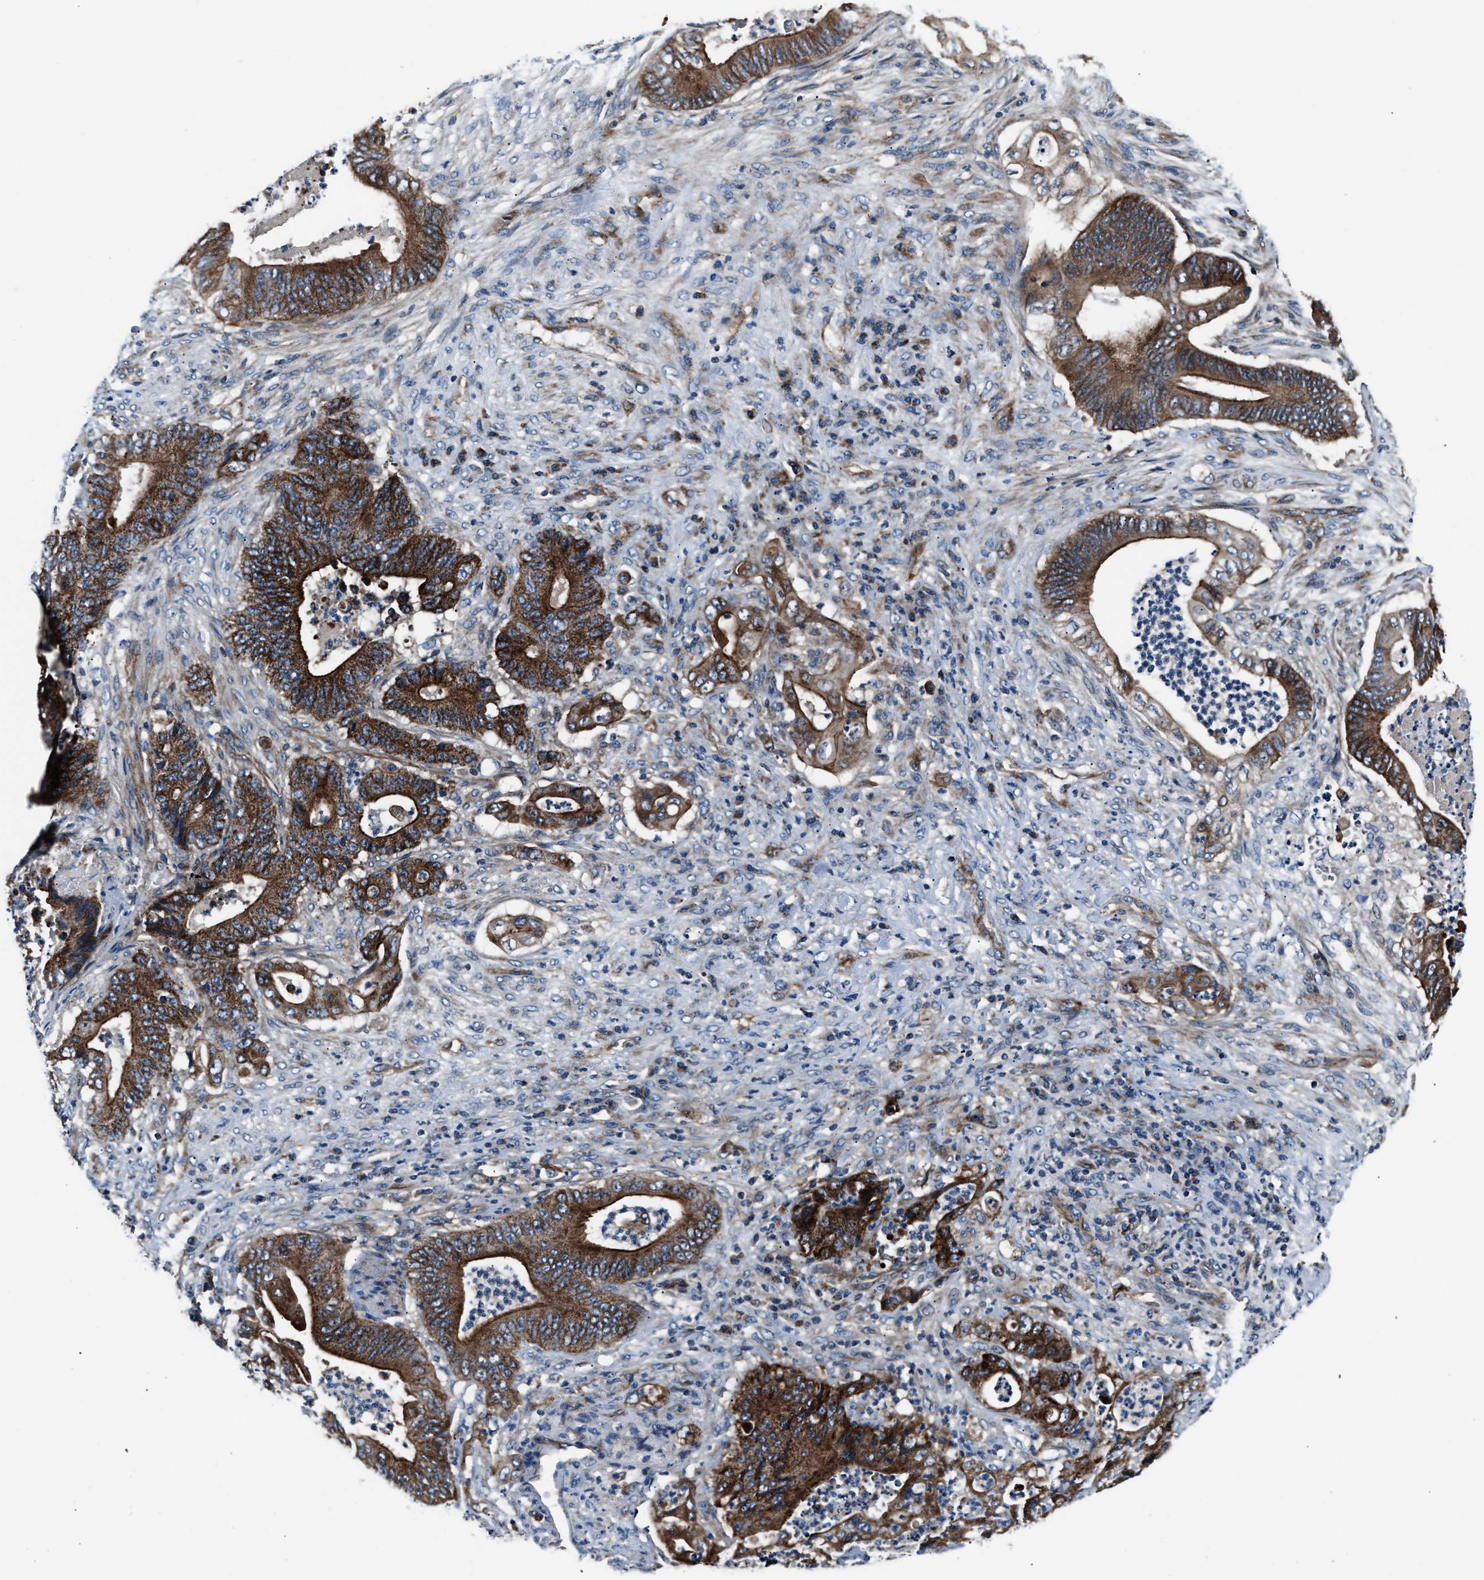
{"staining": {"intensity": "strong", "quantity": ">75%", "location": "cytoplasmic/membranous"}, "tissue": "stomach cancer", "cell_type": "Tumor cells", "image_type": "cancer", "snomed": [{"axis": "morphology", "description": "Adenocarcinoma, NOS"}, {"axis": "topography", "description": "Stomach"}], "caption": "Adenocarcinoma (stomach) stained with a protein marker exhibits strong staining in tumor cells.", "gene": "GGCT", "patient": {"sex": "female", "age": 73}}